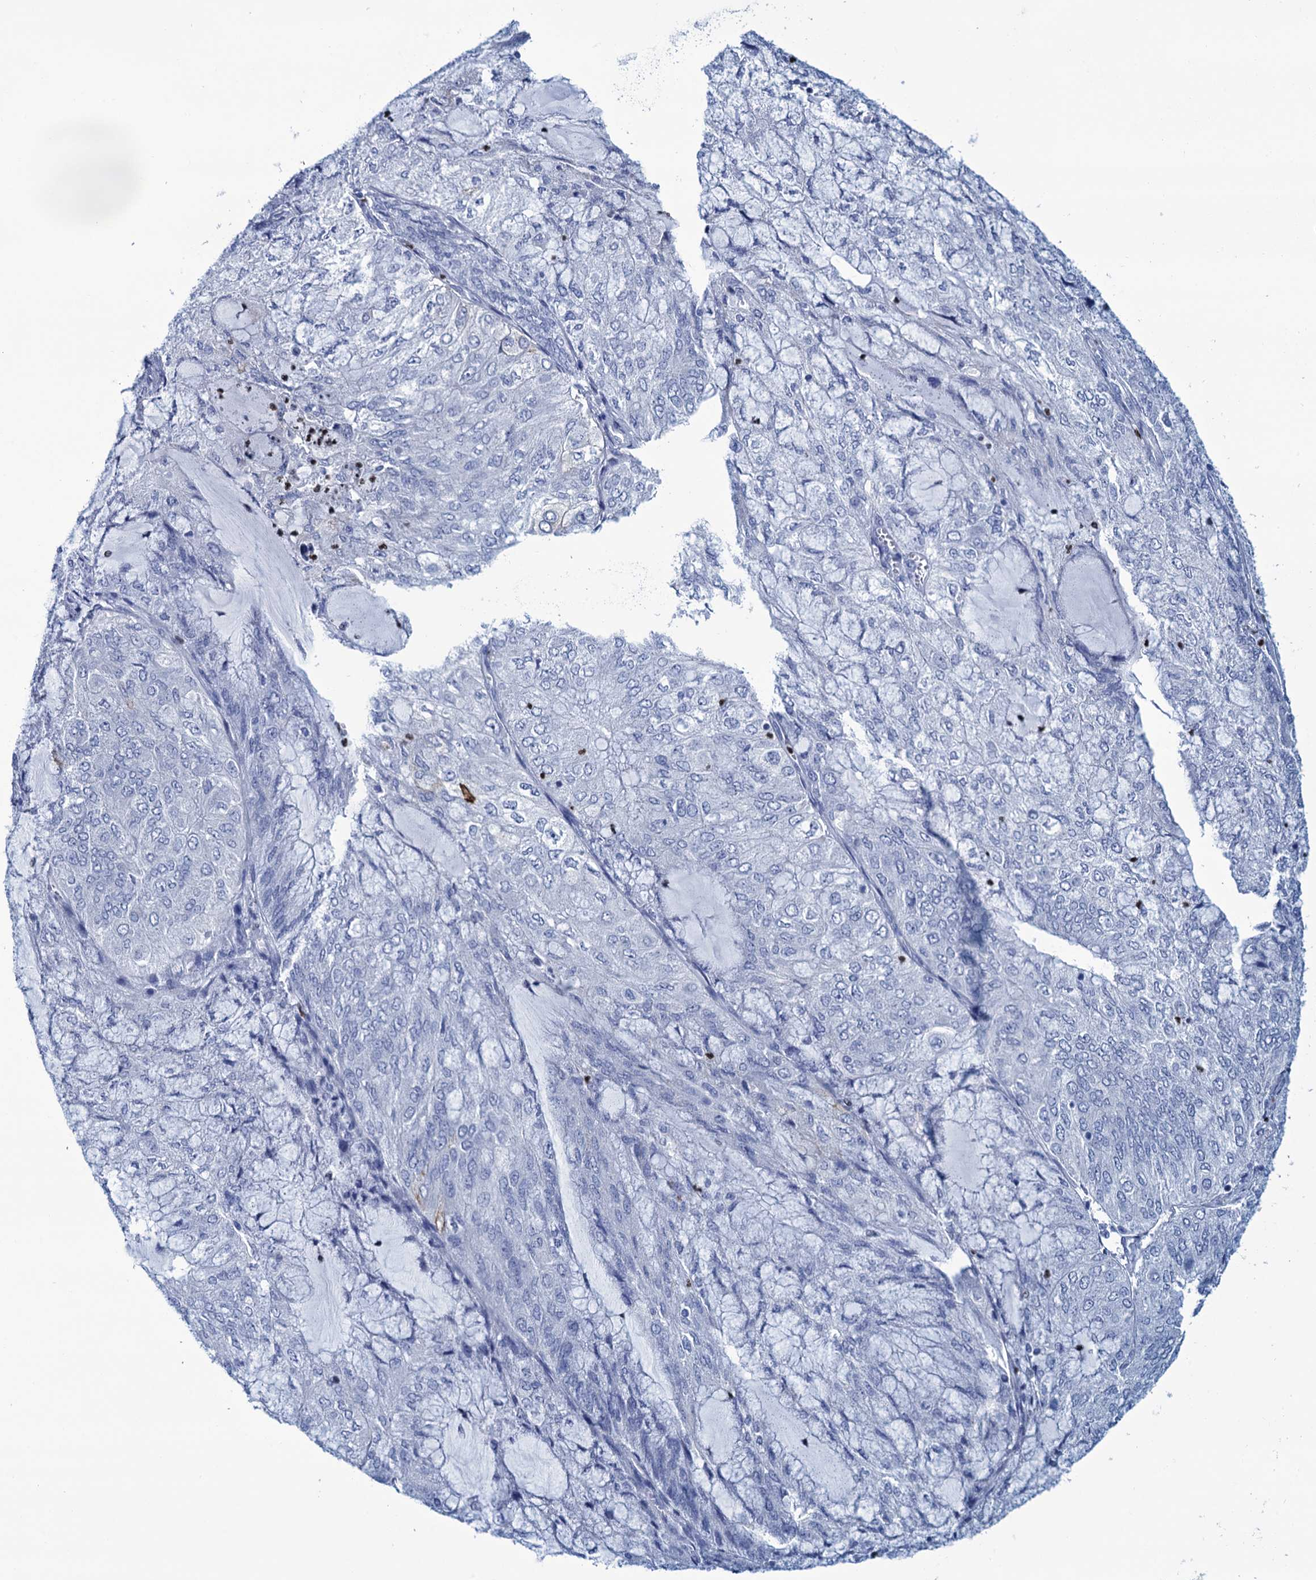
{"staining": {"intensity": "negative", "quantity": "none", "location": "none"}, "tissue": "endometrial cancer", "cell_type": "Tumor cells", "image_type": "cancer", "snomed": [{"axis": "morphology", "description": "Adenocarcinoma, NOS"}, {"axis": "topography", "description": "Endometrium"}], "caption": "Protein analysis of endometrial adenocarcinoma shows no significant staining in tumor cells.", "gene": "RHCG", "patient": {"sex": "female", "age": 81}}